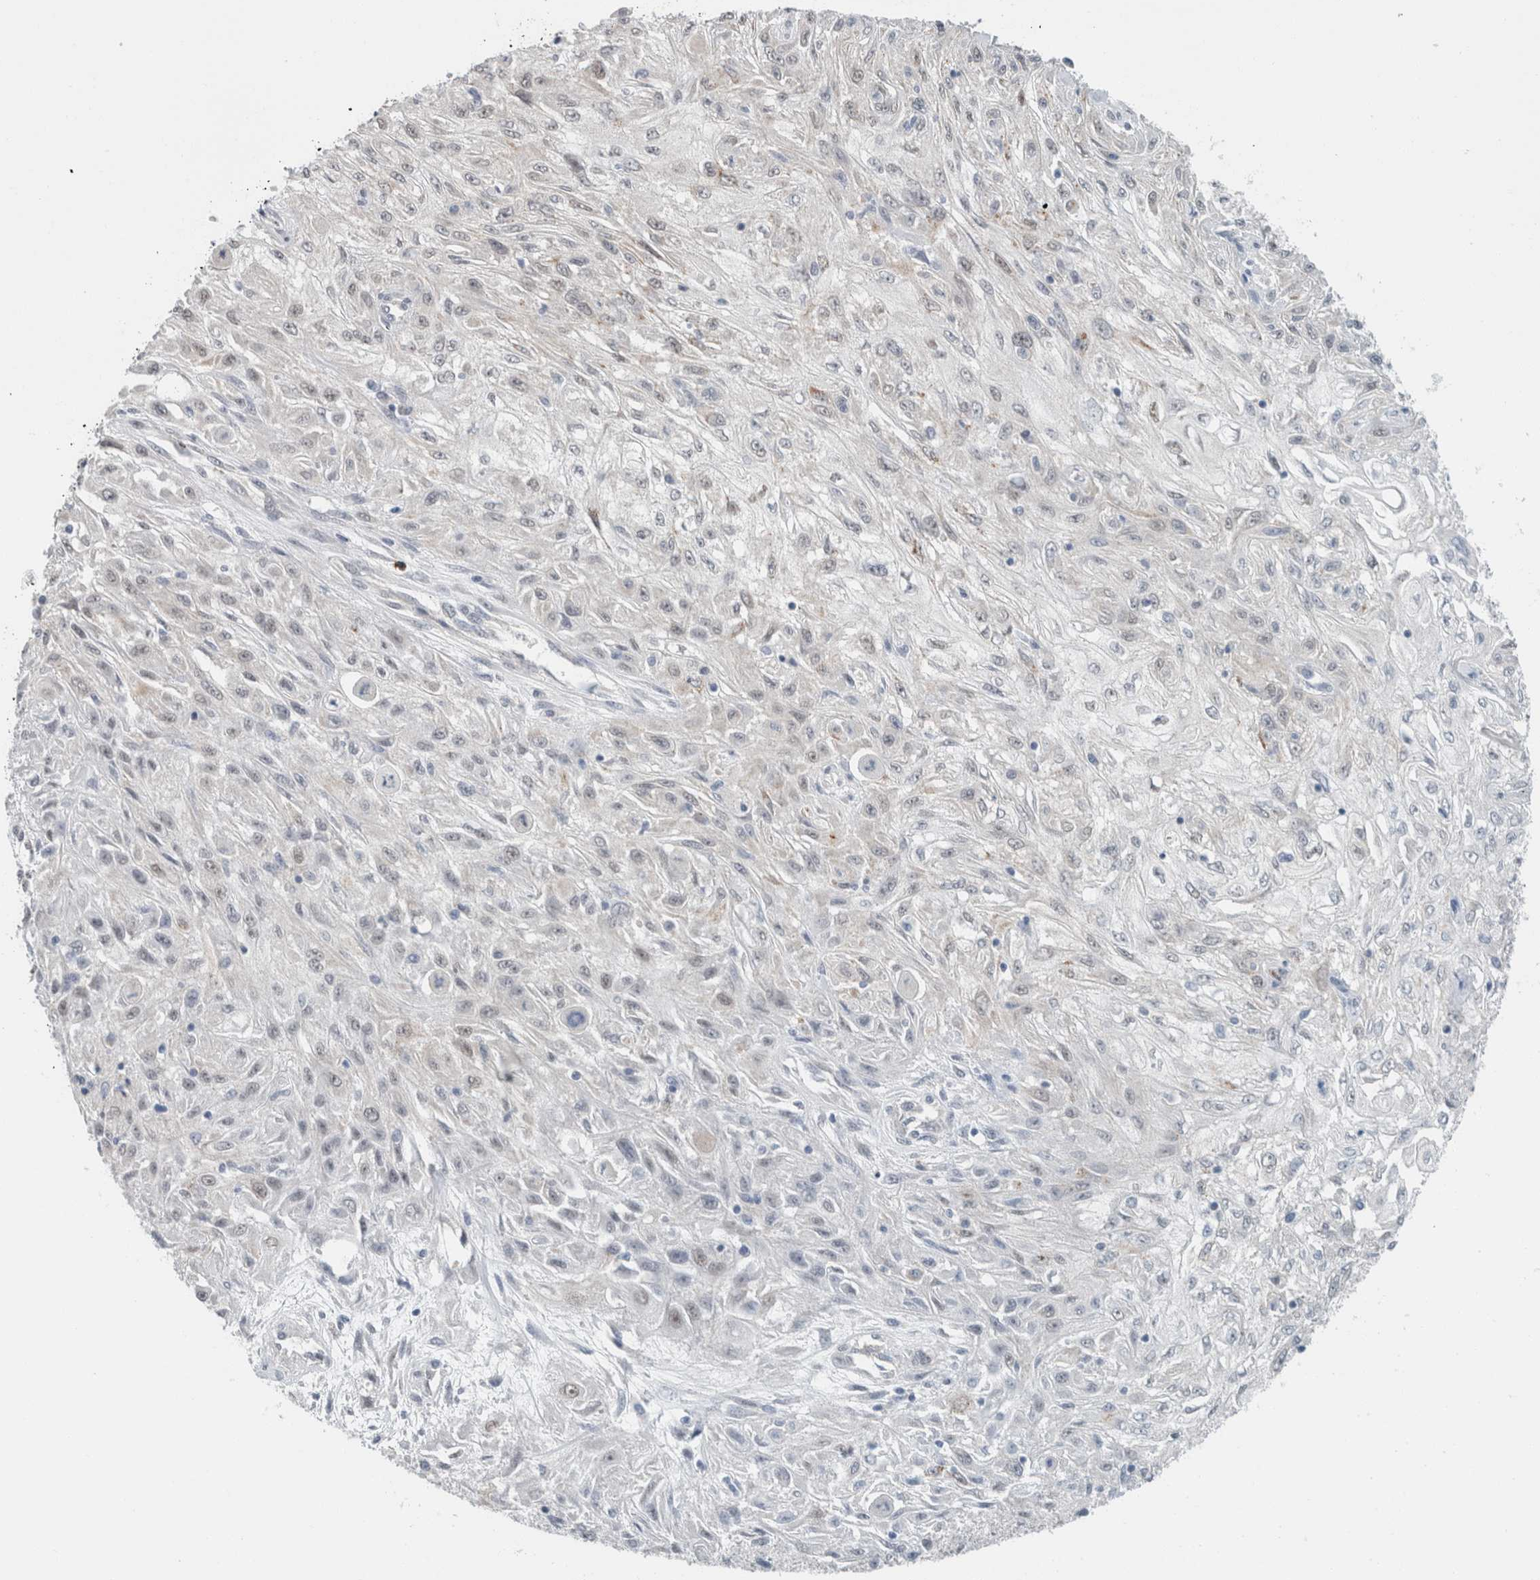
{"staining": {"intensity": "negative", "quantity": "none", "location": "none"}, "tissue": "skin cancer", "cell_type": "Tumor cells", "image_type": "cancer", "snomed": [{"axis": "morphology", "description": "Squamous cell carcinoma, NOS"}, {"axis": "morphology", "description": "Squamous cell carcinoma, metastatic, NOS"}, {"axis": "topography", "description": "Skin"}, {"axis": "topography", "description": "Lymph node"}], "caption": "Immunohistochemistry image of neoplastic tissue: human skin cancer (metastatic squamous cell carcinoma) stained with DAB (3,3'-diaminobenzidine) exhibits no significant protein positivity in tumor cells.", "gene": "CRAT", "patient": {"sex": "male", "age": 75}}